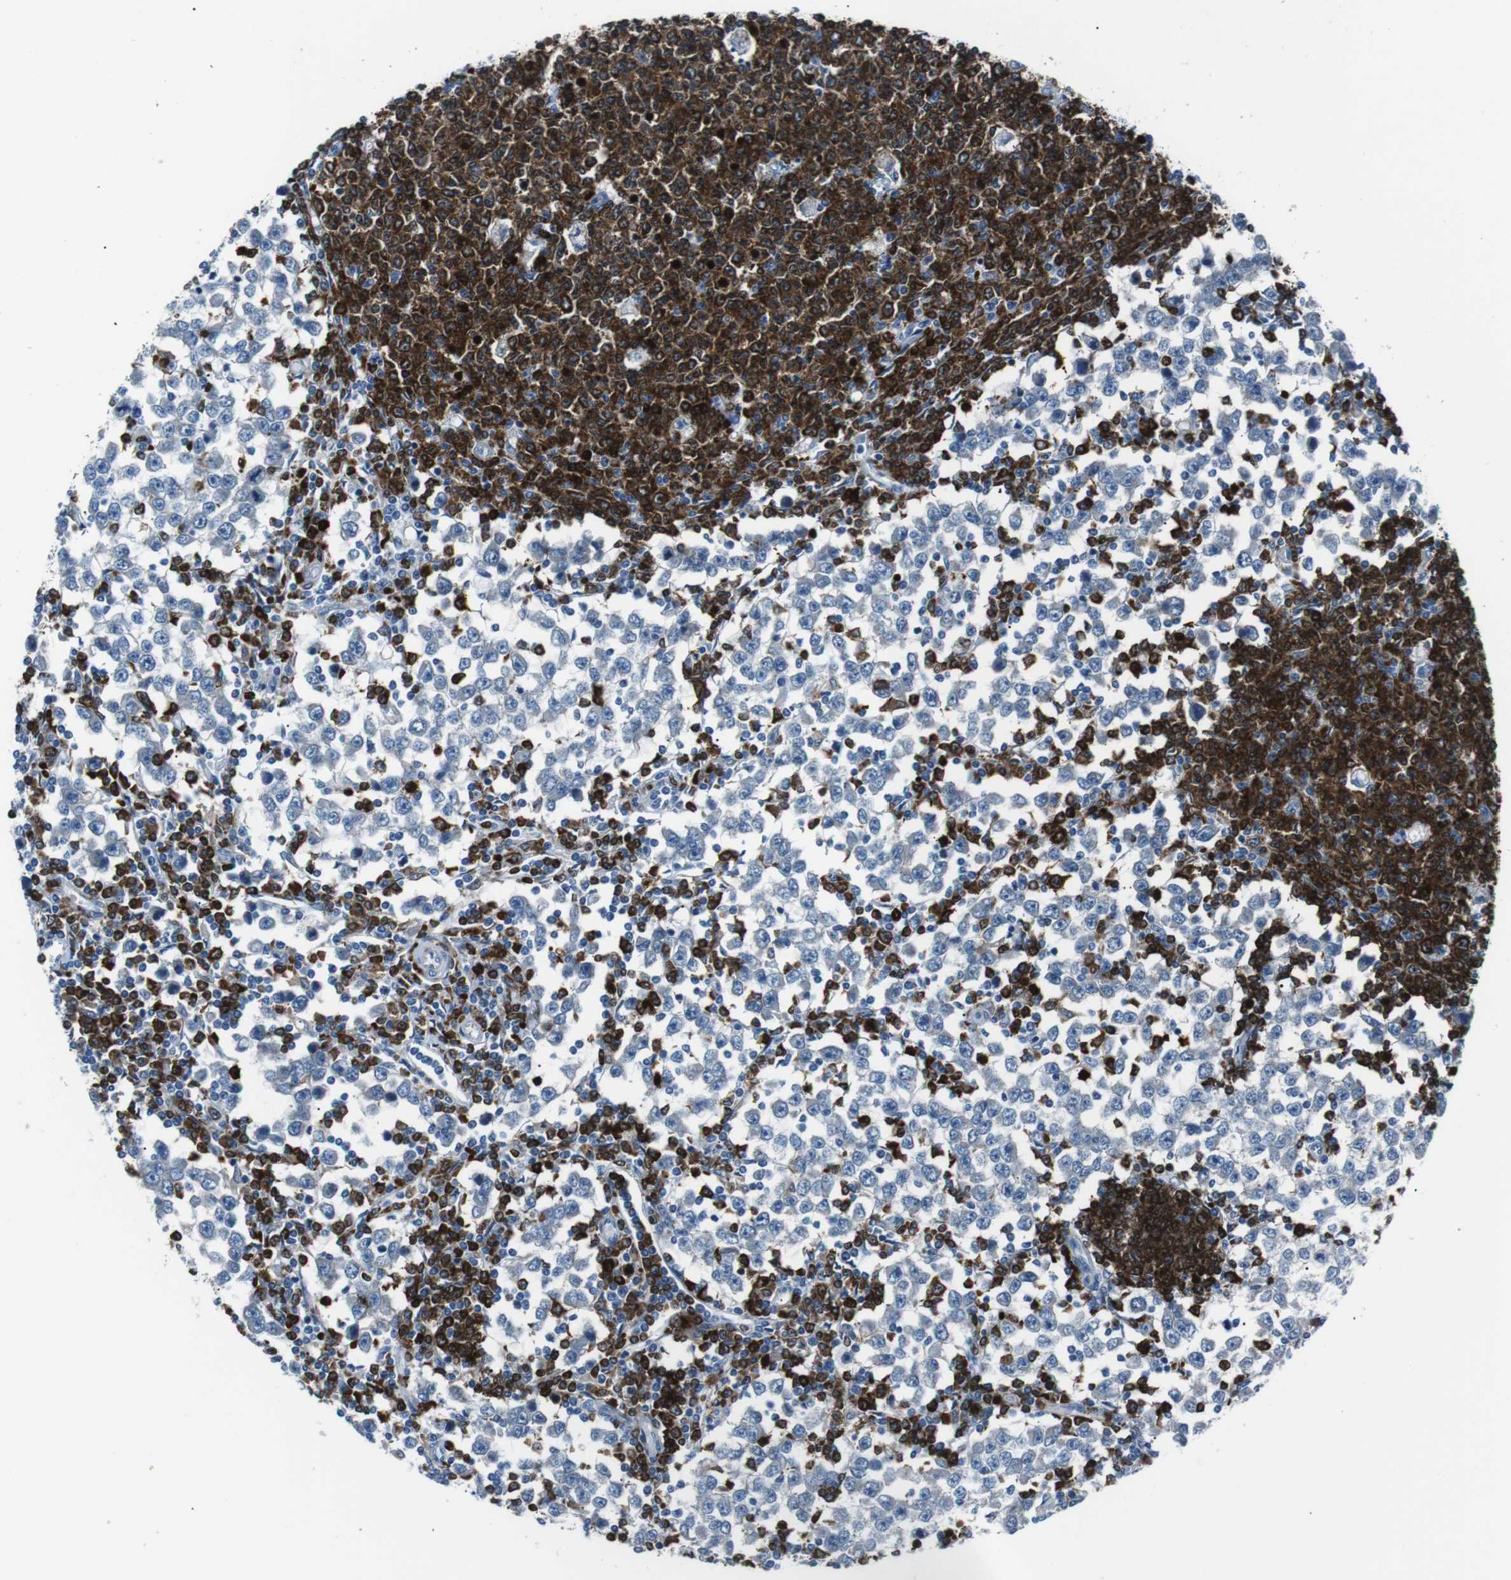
{"staining": {"intensity": "negative", "quantity": "none", "location": "none"}, "tissue": "testis cancer", "cell_type": "Tumor cells", "image_type": "cancer", "snomed": [{"axis": "morphology", "description": "Seminoma, NOS"}, {"axis": "topography", "description": "Testis"}], "caption": "Immunohistochemistry (IHC) photomicrograph of human seminoma (testis) stained for a protein (brown), which exhibits no staining in tumor cells.", "gene": "BLNK", "patient": {"sex": "male", "age": 65}}